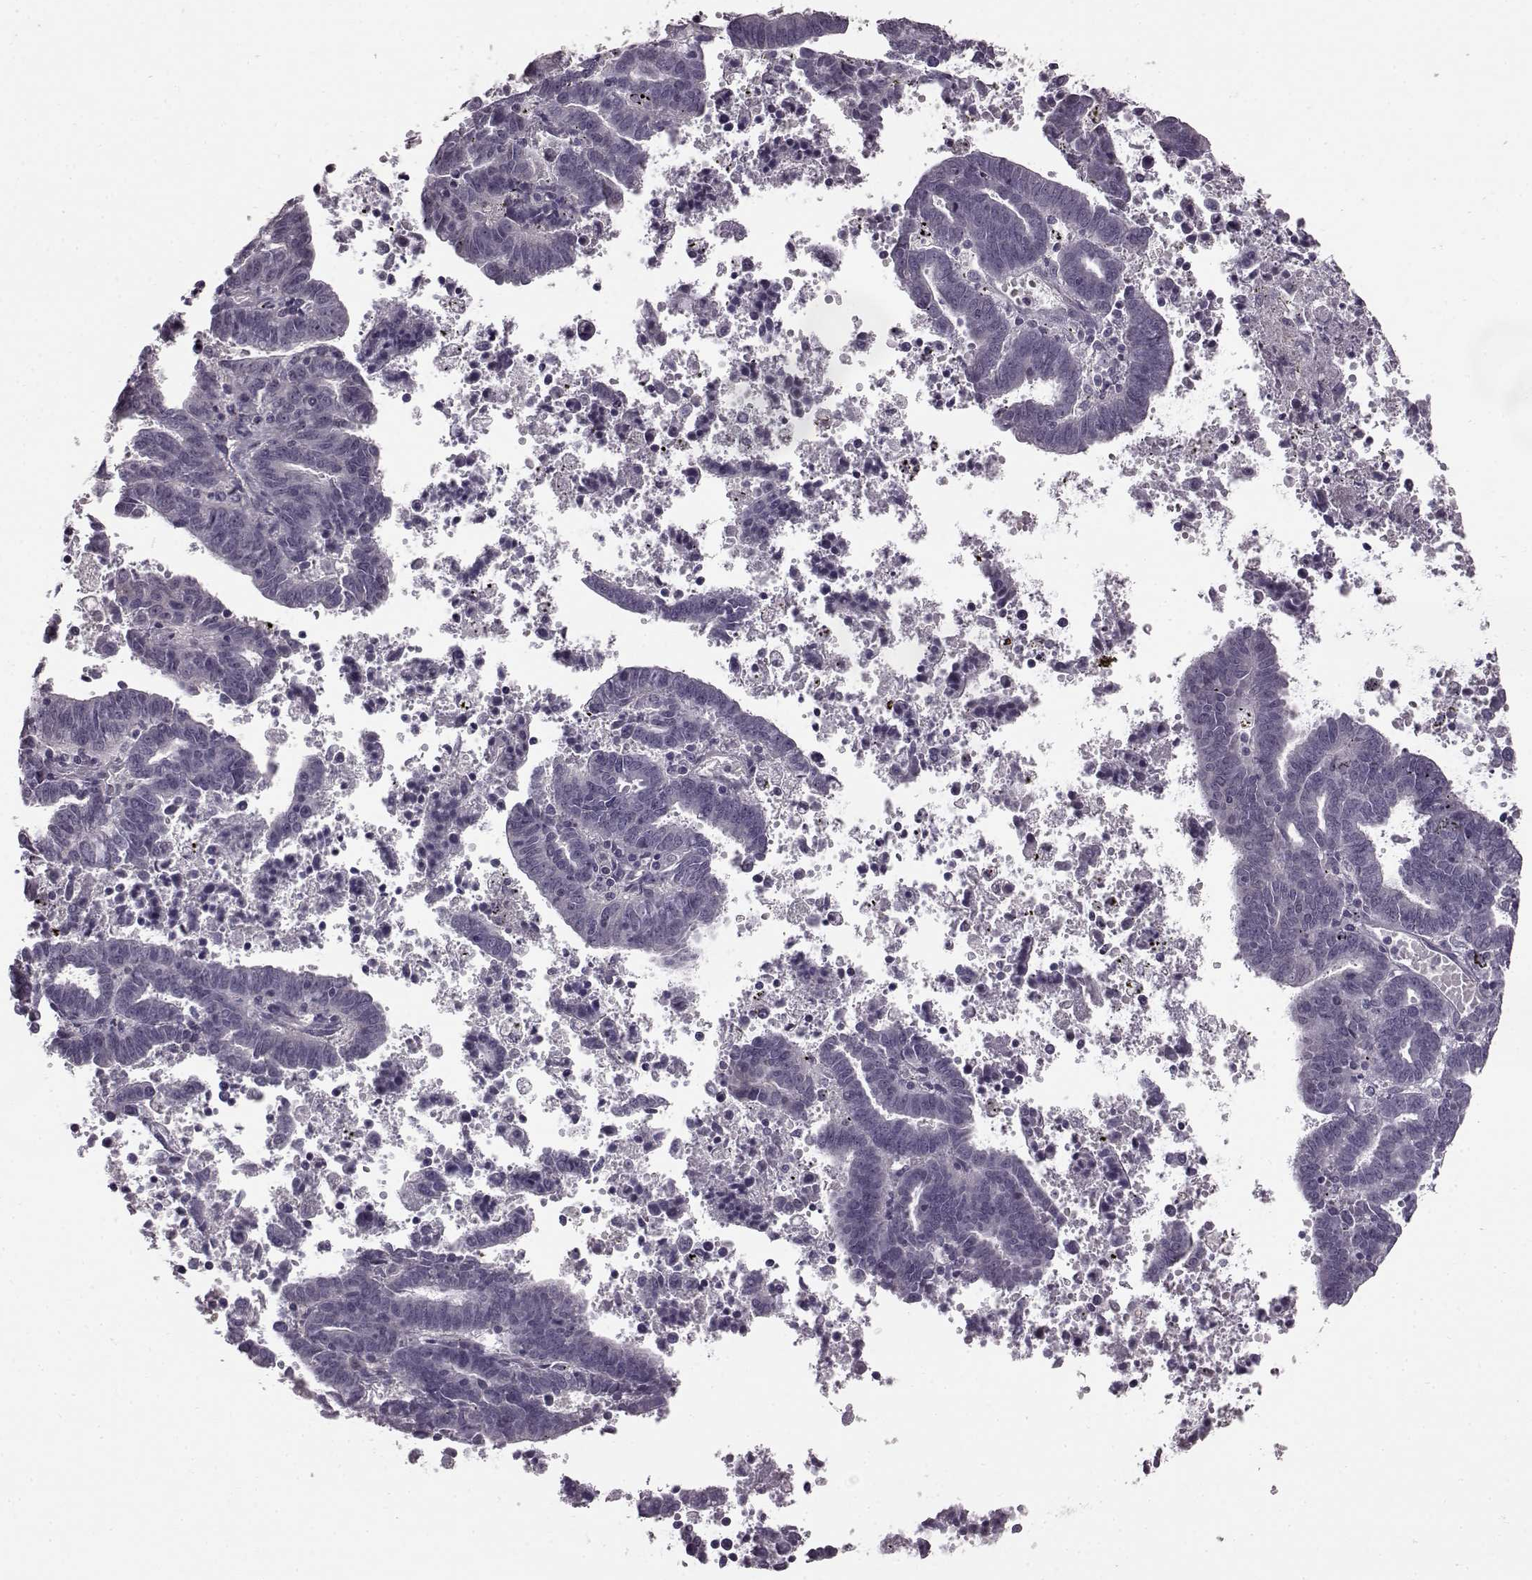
{"staining": {"intensity": "negative", "quantity": "none", "location": "none"}, "tissue": "endometrial cancer", "cell_type": "Tumor cells", "image_type": "cancer", "snomed": [{"axis": "morphology", "description": "Adenocarcinoma, NOS"}, {"axis": "topography", "description": "Uterus"}], "caption": "Tumor cells are negative for protein expression in human endometrial cancer.", "gene": "SLCO3A1", "patient": {"sex": "female", "age": 83}}